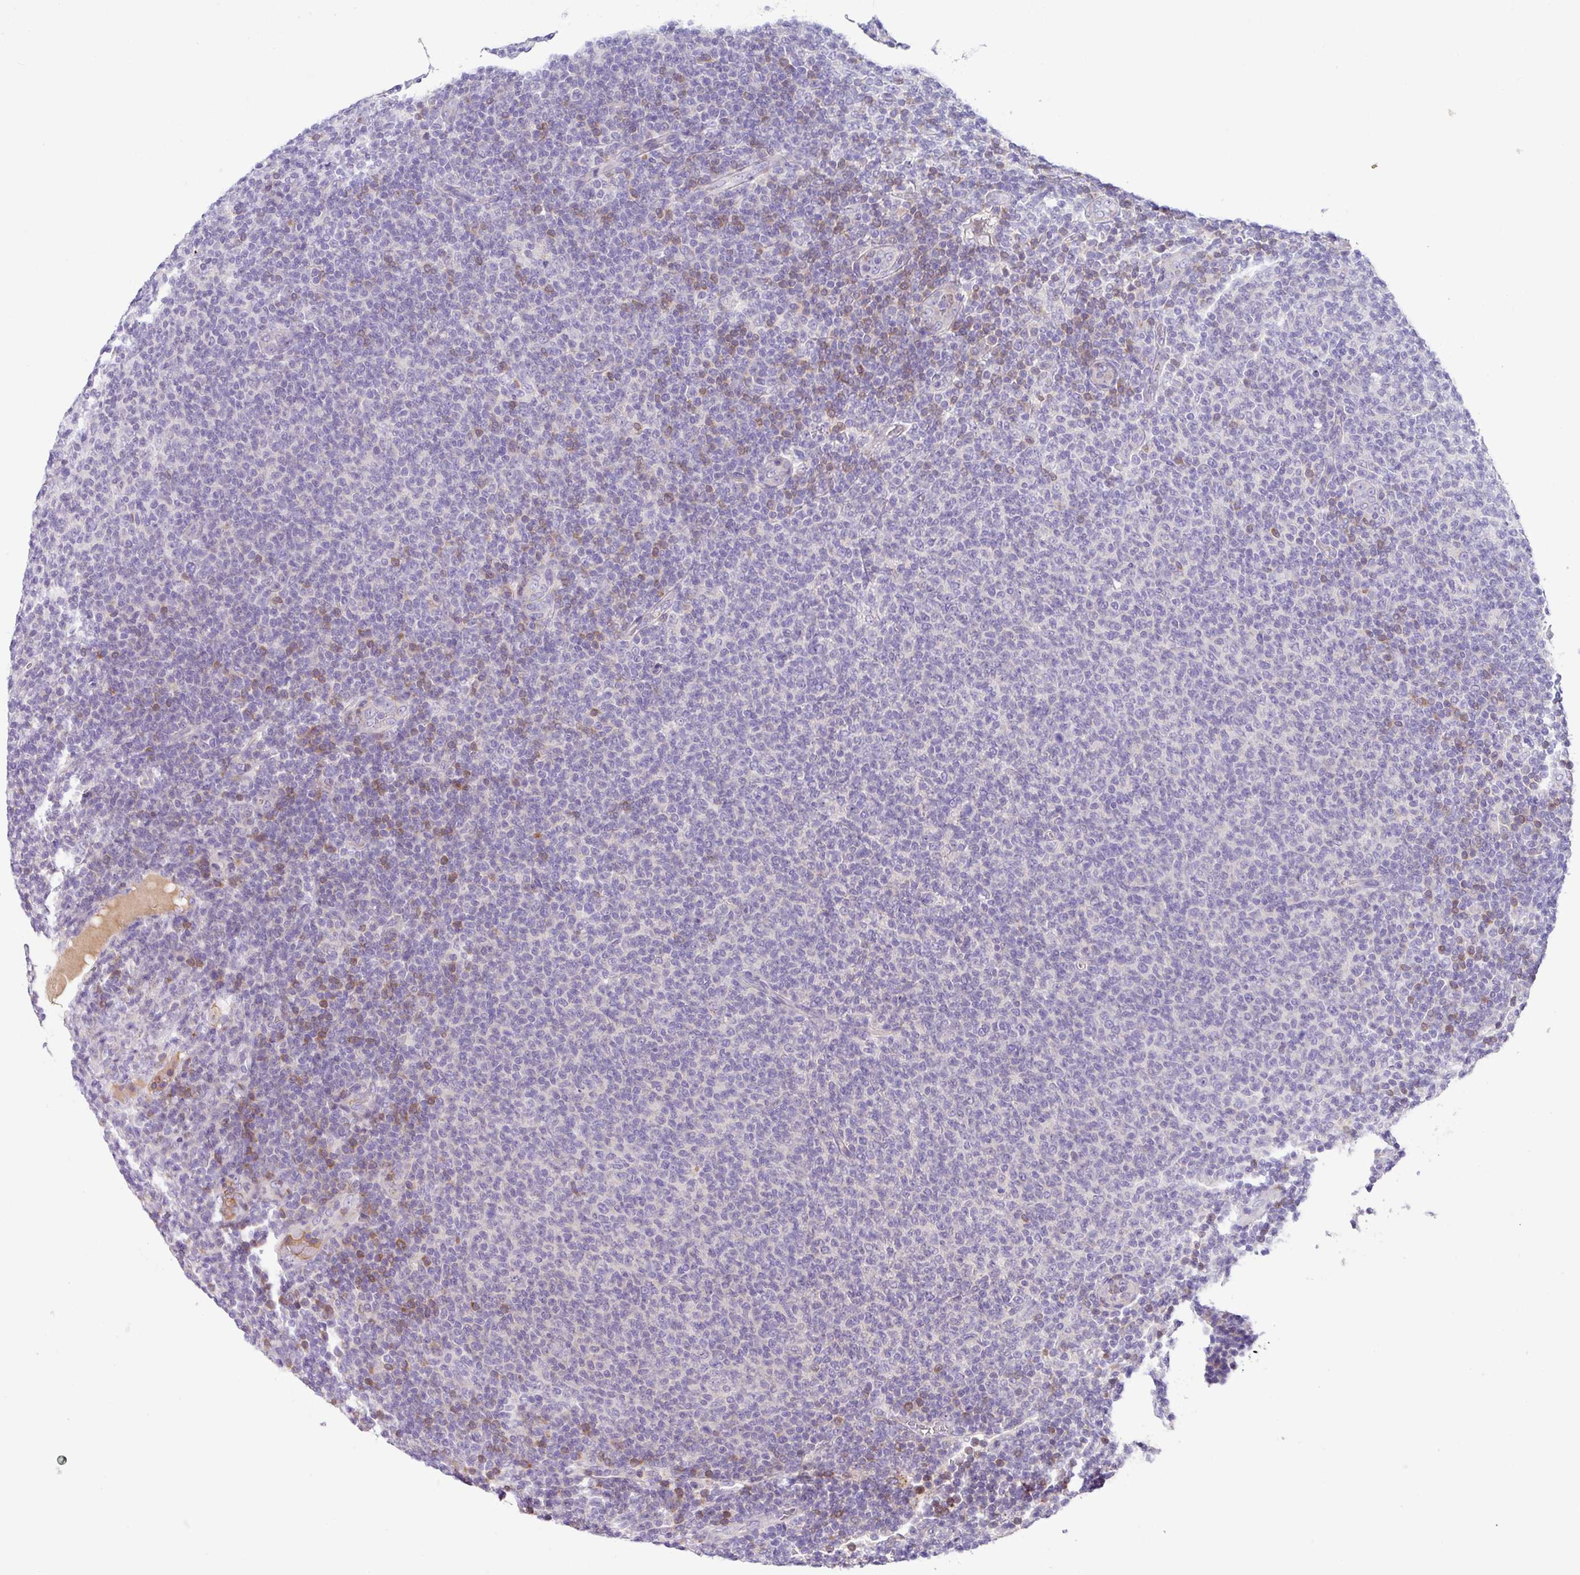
{"staining": {"intensity": "negative", "quantity": "none", "location": "none"}, "tissue": "lymphoma", "cell_type": "Tumor cells", "image_type": "cancer", "snomed": [{"axis": "morphology", "description": "Malignant lymphoma, non-Hodgkin's type, Low grade"}, {"axis": "topography", "description": "Lymph node"}], "caption": "High magnification brightfield microscopy of malignant lymphoma, non-Hodgkin's type (low-grade) stained with DAB (brown) and counterstained with hematoxylin (blue): tumor cells show no significant expression.", "gene": "DNAL1", "patient": {"sex": "male", "age": 66}}